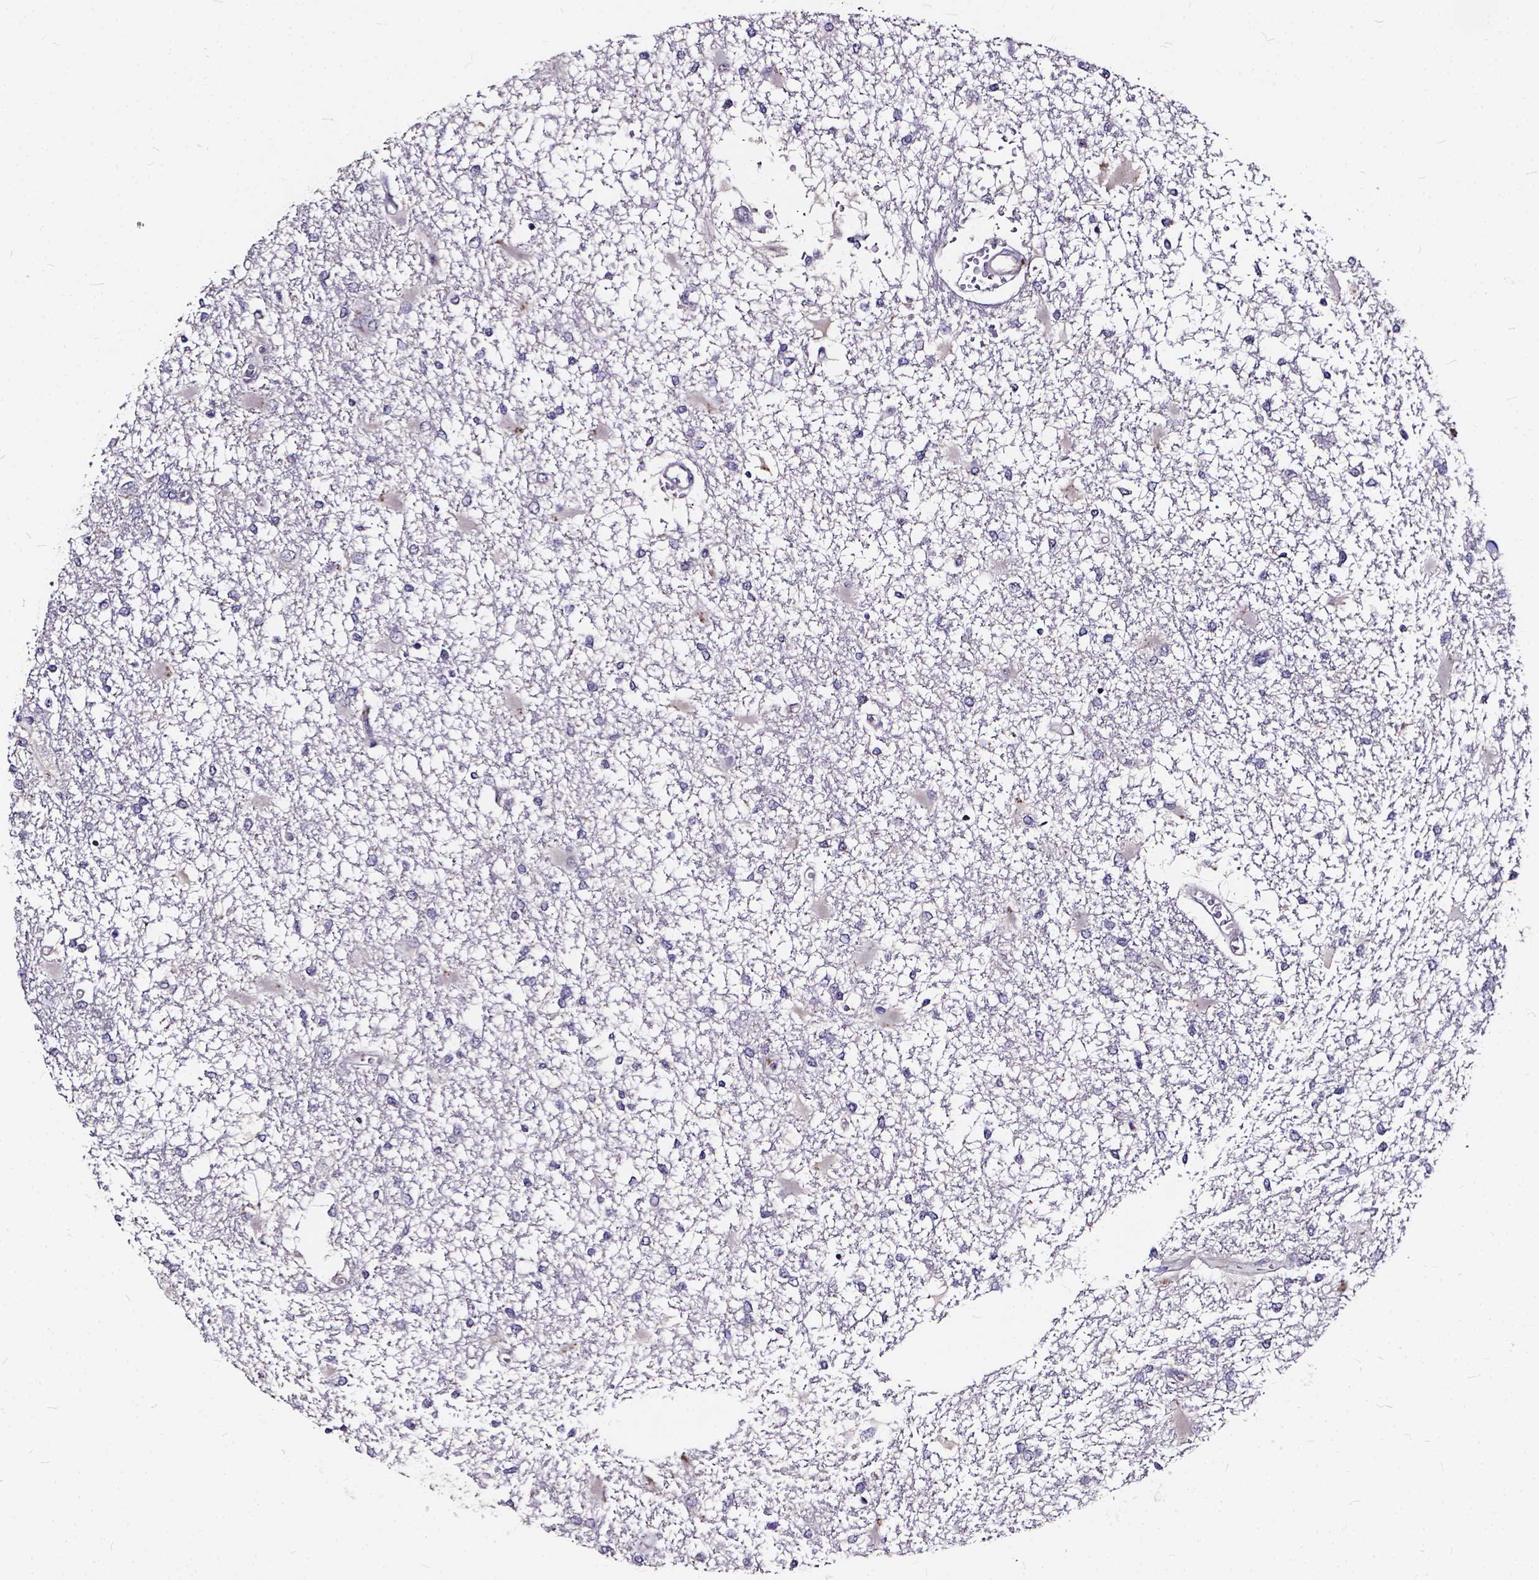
{"staining": {"intensity": "negative", "quantity": "none", "location": "none"}, "tissue": "glioma", "cell_type": "Tumor cells", "image_type": "cancer", "snomed": [{"axis": "morphology", "description": "Glioma, malignant, High grade"}, {"axis": "topography", "description": "Cerebral cortex"}], "caption": "A histopathology image of human malignant glioma (high-grade) is negative for staining in tumor cells. (DAB immunohistochemistry (IHC), high magnification).", "gene": "SOWAHA", "patient": {"sex": "male", "age": 79}}